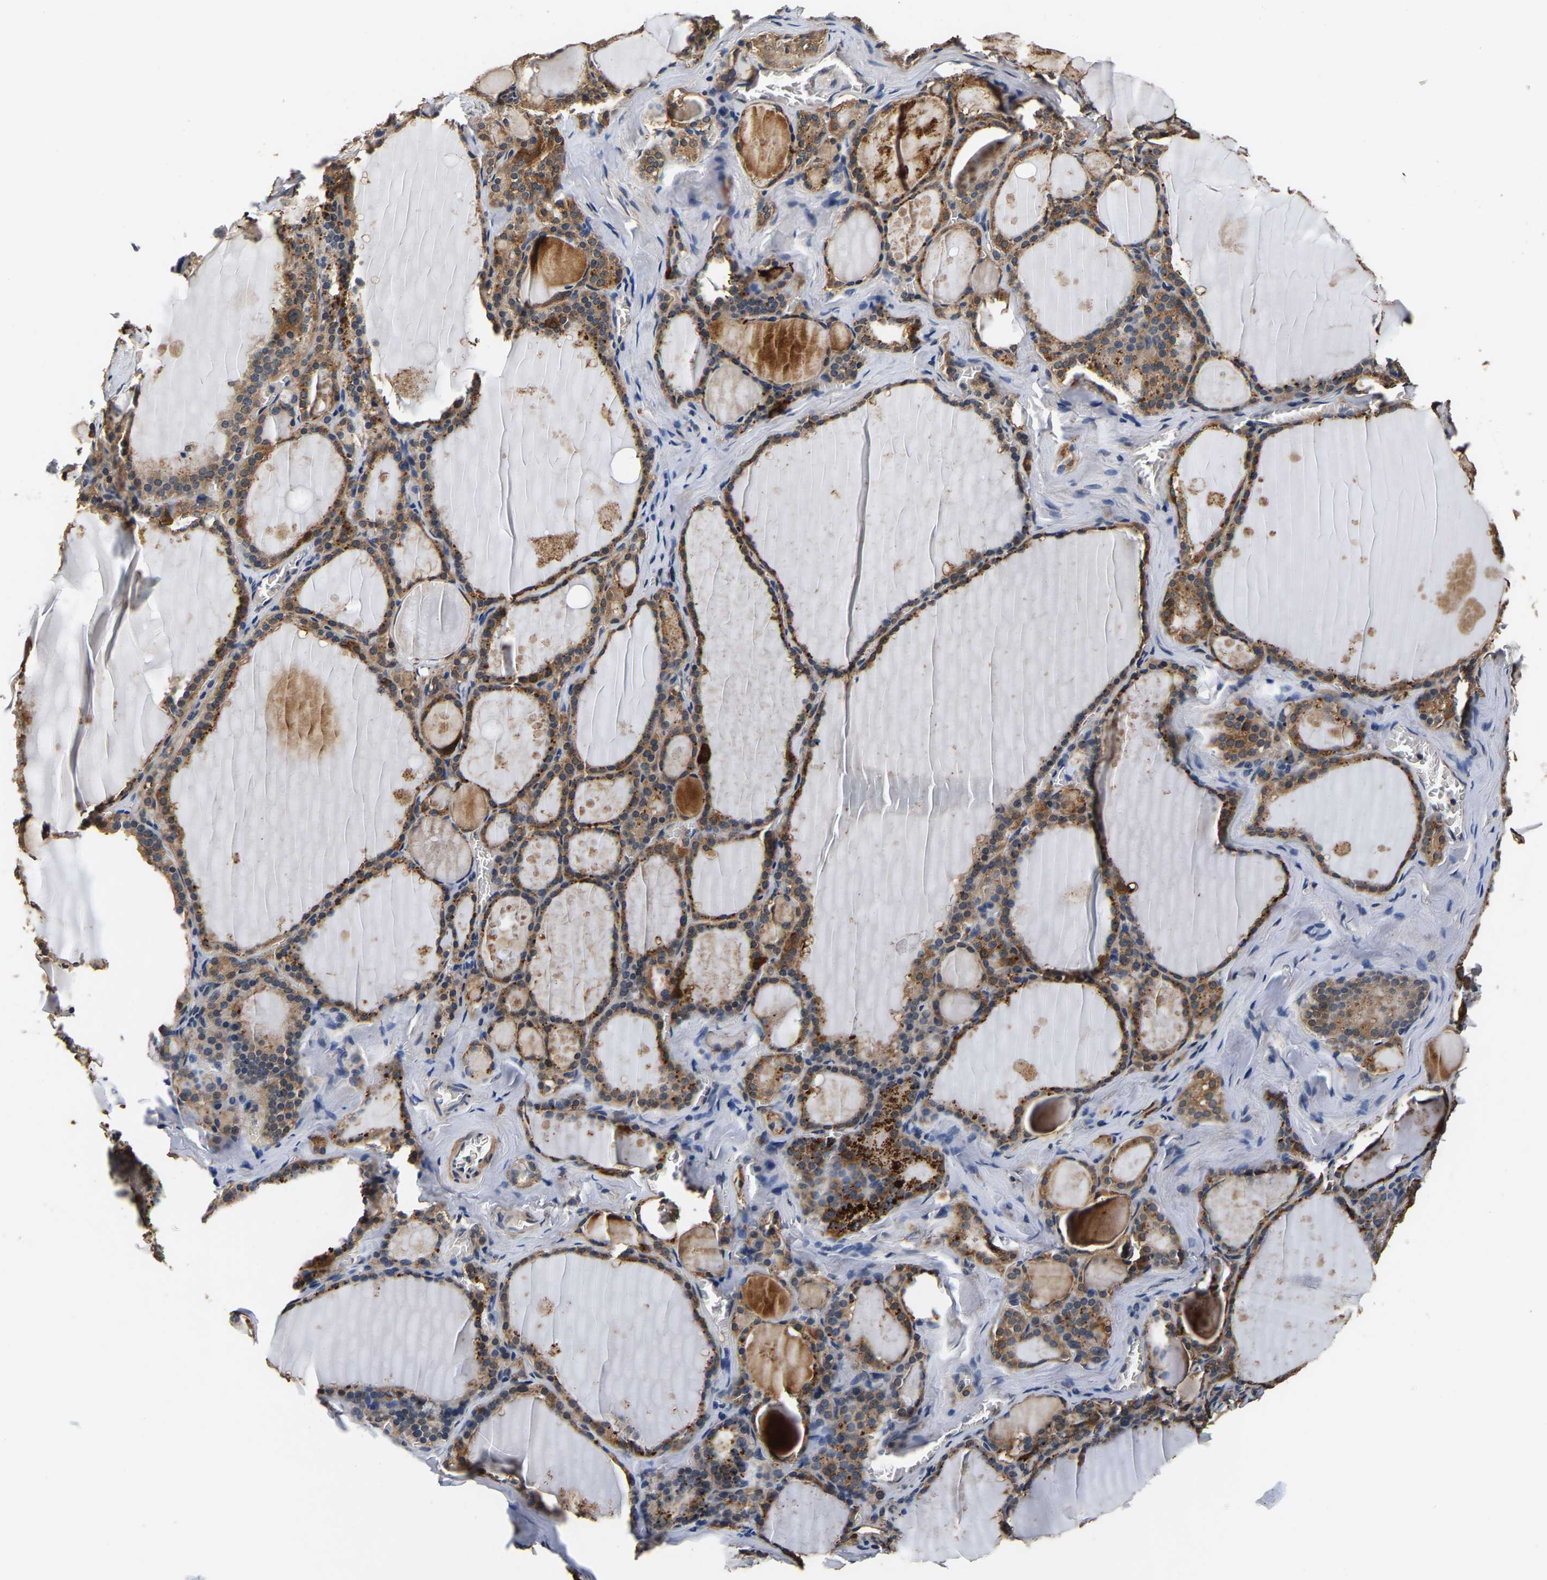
{"staining": {"intensity": "moderate", "quantity": ">75%", "location": "cytoplasmic/membranous"}, "tissue": "thyroid gland", "cell_type": "Glandular cells", "image_type": "normal", "snomed": [{"axis": "morphology", "description": "Normal tissue, NOS"}, {"axis": "topography", "description": "Thyroid gland"}], "caption": "Normal thyroid gland demonstrates moderate cytoplasmic/membranous expression in about >75% of glandular cells.", "gene": "RUVBL1", "patient": {"sex": "male", "age": 56}}